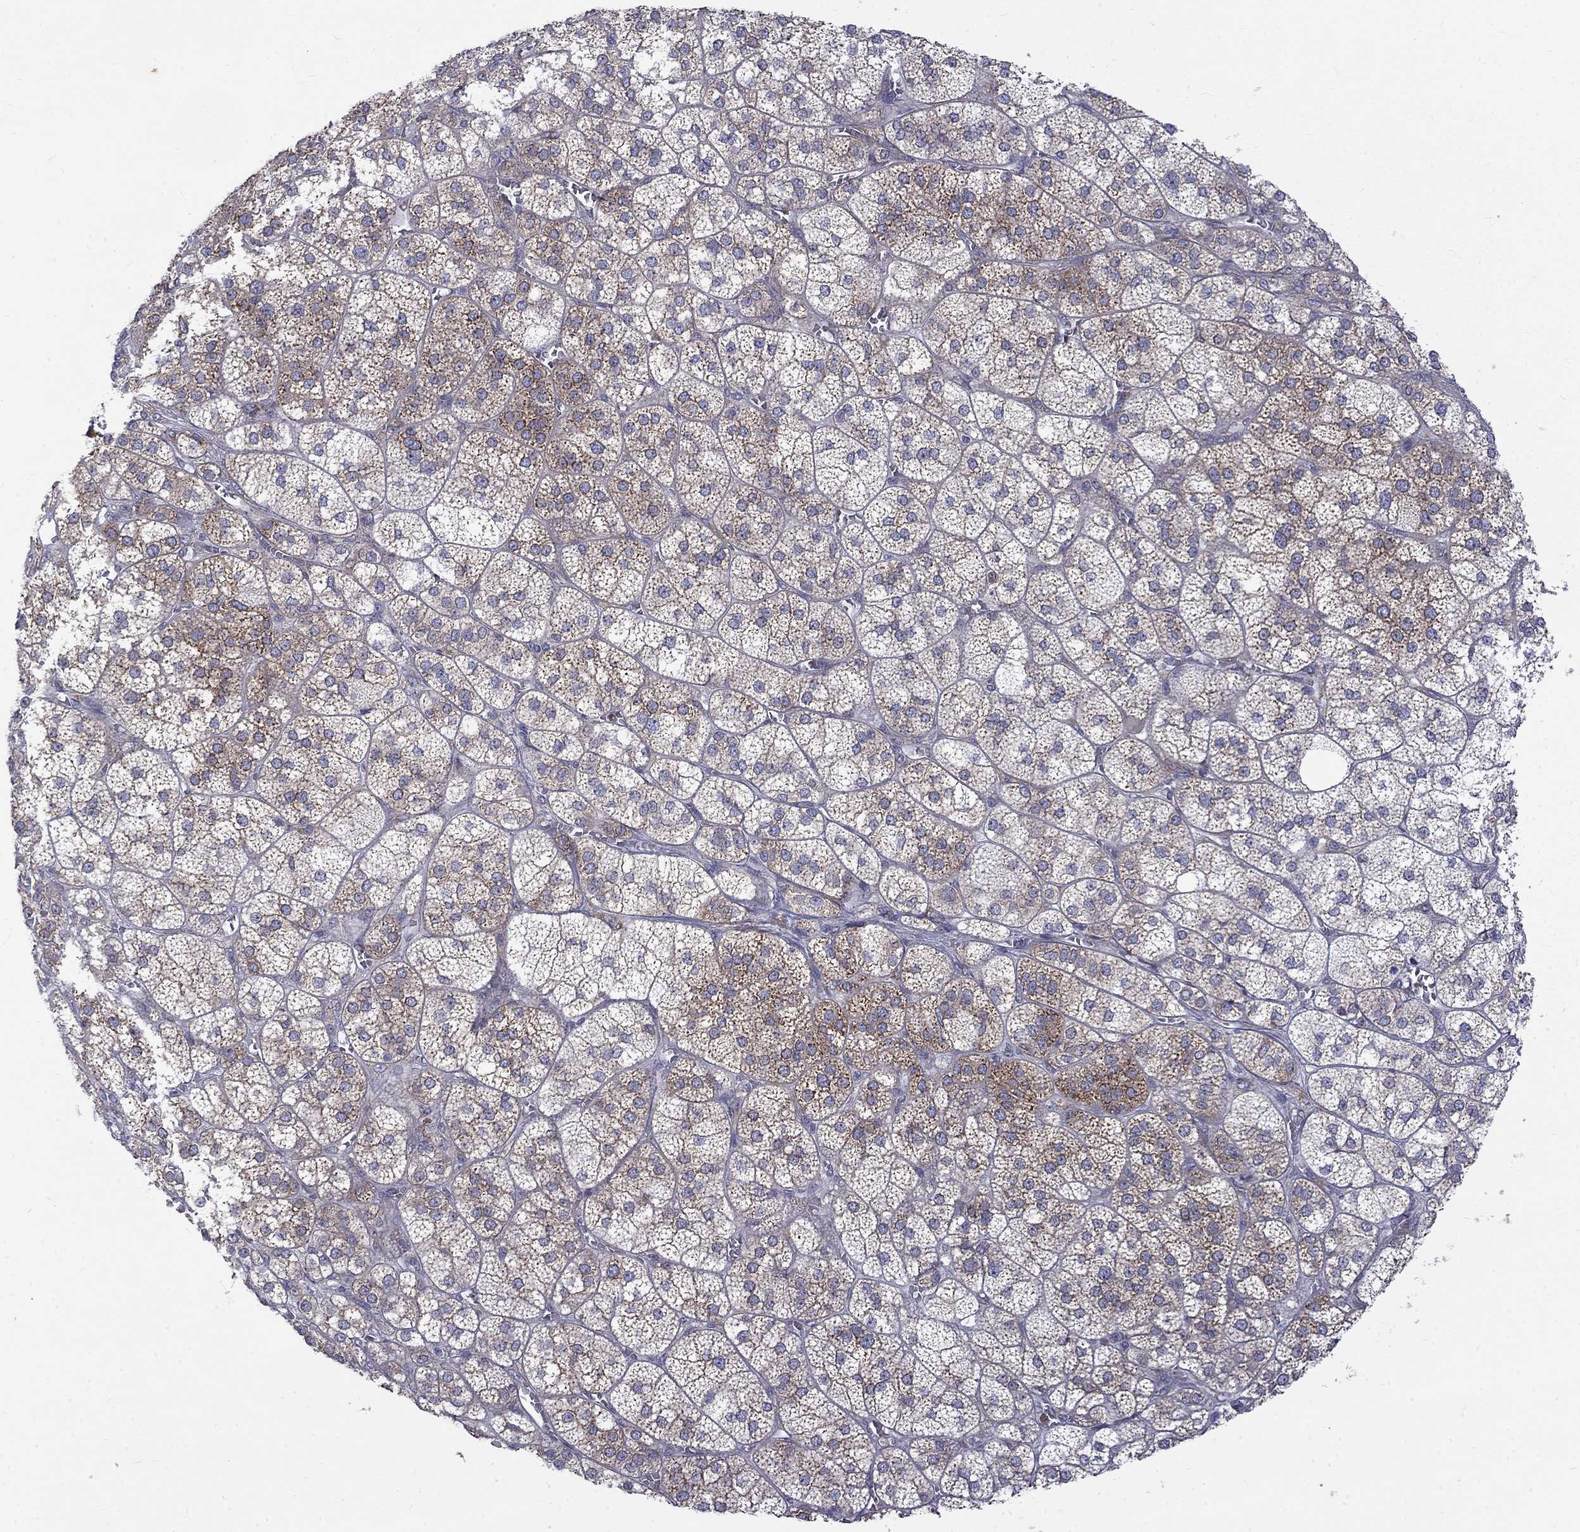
{"staining": {"intensity": "moderate", "quantity": "25%-75%", "location": "cytoplasmic/membranous"}, "tissue": "adrenal gland", "cell_type": "Glandular cells", "image_type": "normal", "snomed": [{"axis": "morphology", "description": "Normal tissue, NOS"}, {"axis": "topography", "description": "Adrenal gland"}], "caption": "Adrenal gland stained with DAB (3,3'-diaminobenzidine) immunohistochemistry (IHC) displays medium levels of moderate cytoplasmic/membranous positivity in approximately 25%-75% of glandular cells.", "gene": "PABPC4", "patient": {"sex": "female", "age": 60}}